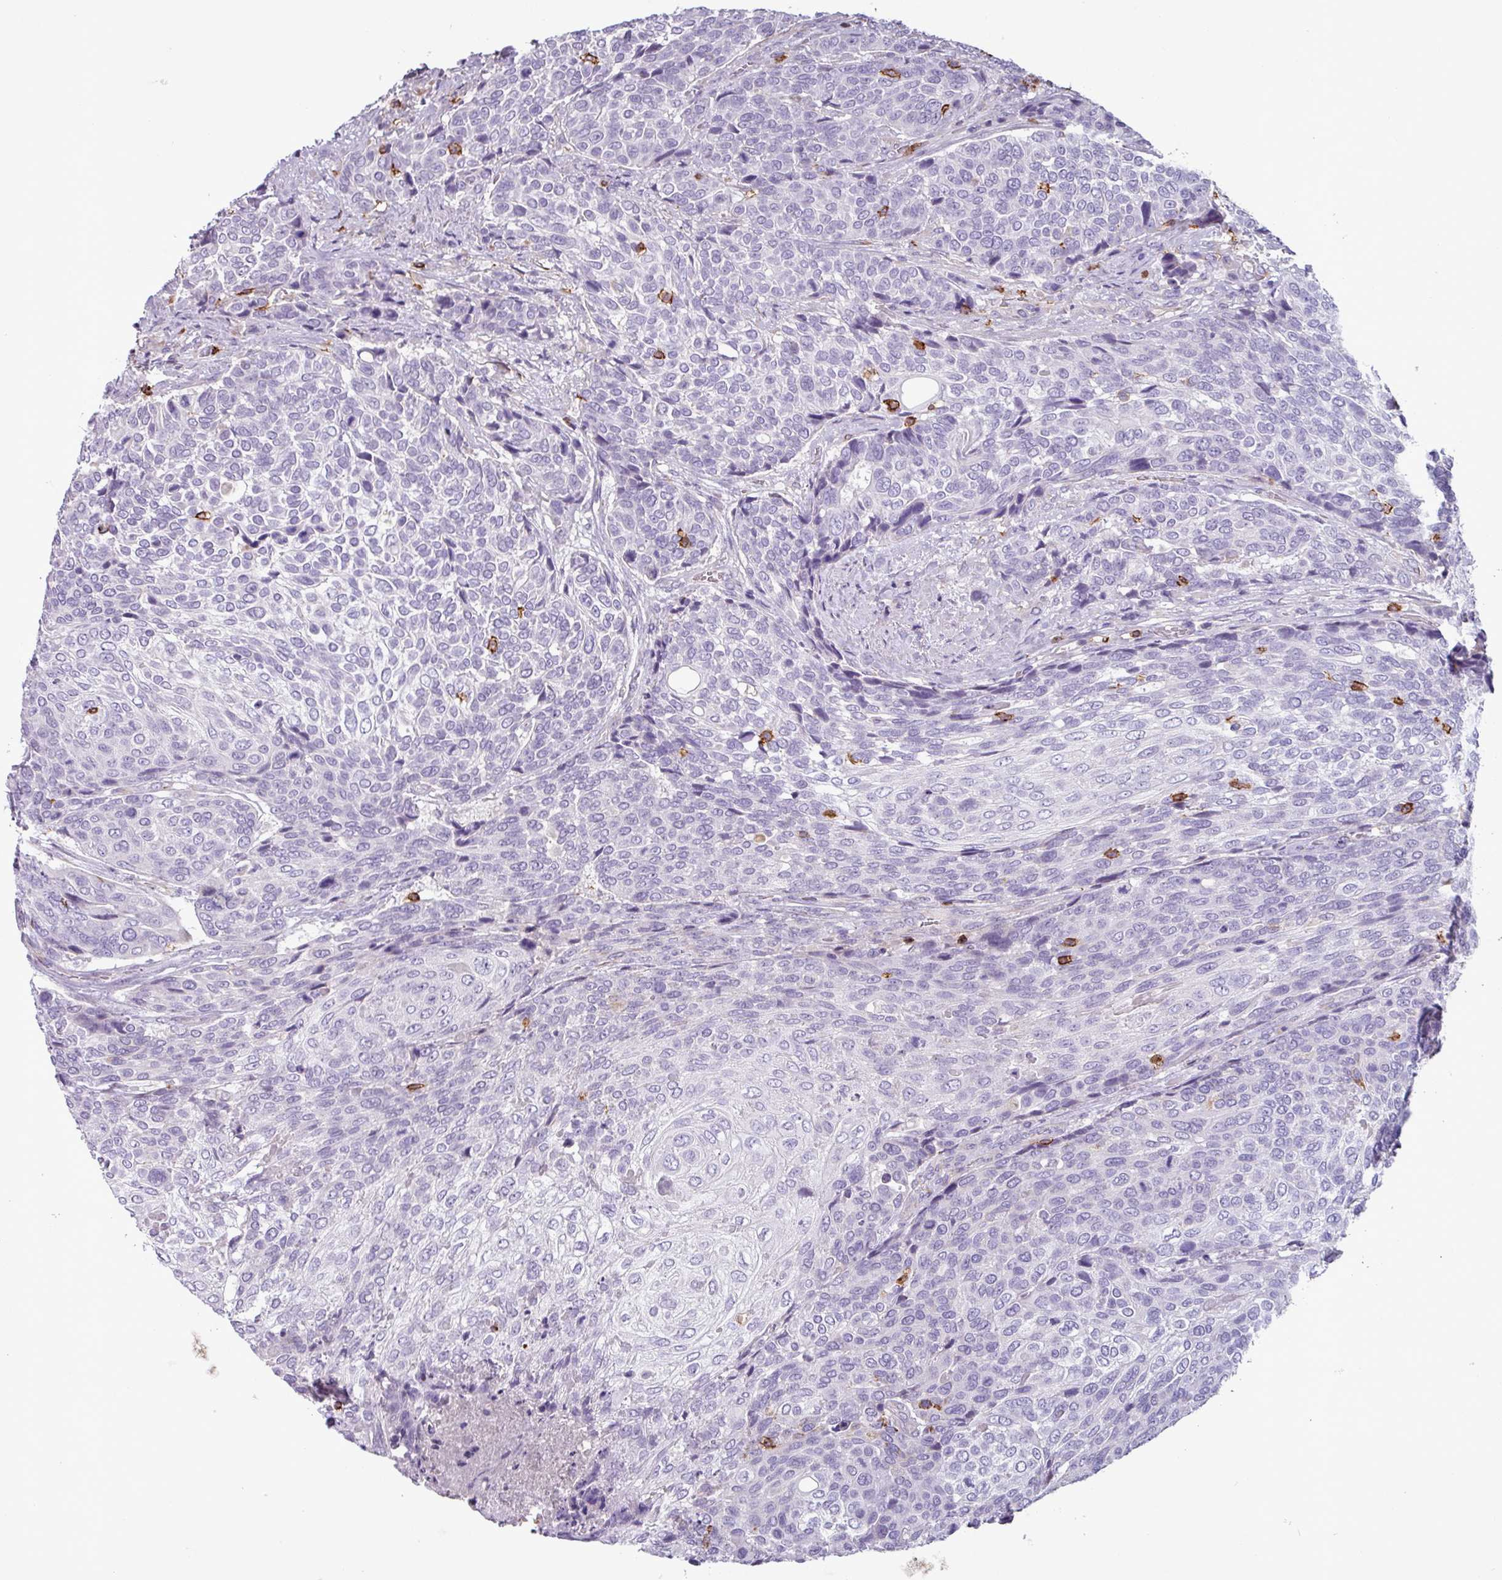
{"staining": {"intensity": "negative", "quantity": "none", "location": "none"}, "tissue": "urothelial cancer", "cell_type": "Tumor cells", "image_type": "cancer", "snomed": [{"axis": "morphology", "description": "Urothelial carcinoma, High grade"}, {"axis": "topography", "description": "Urinary bladder"}], "caption": "Micrograph shows no significant protein positivity in tumor cells of high-grade urothelial carcinoma.", "gene": "CD8A", "patient": {"sex": "female", "age": 70}}